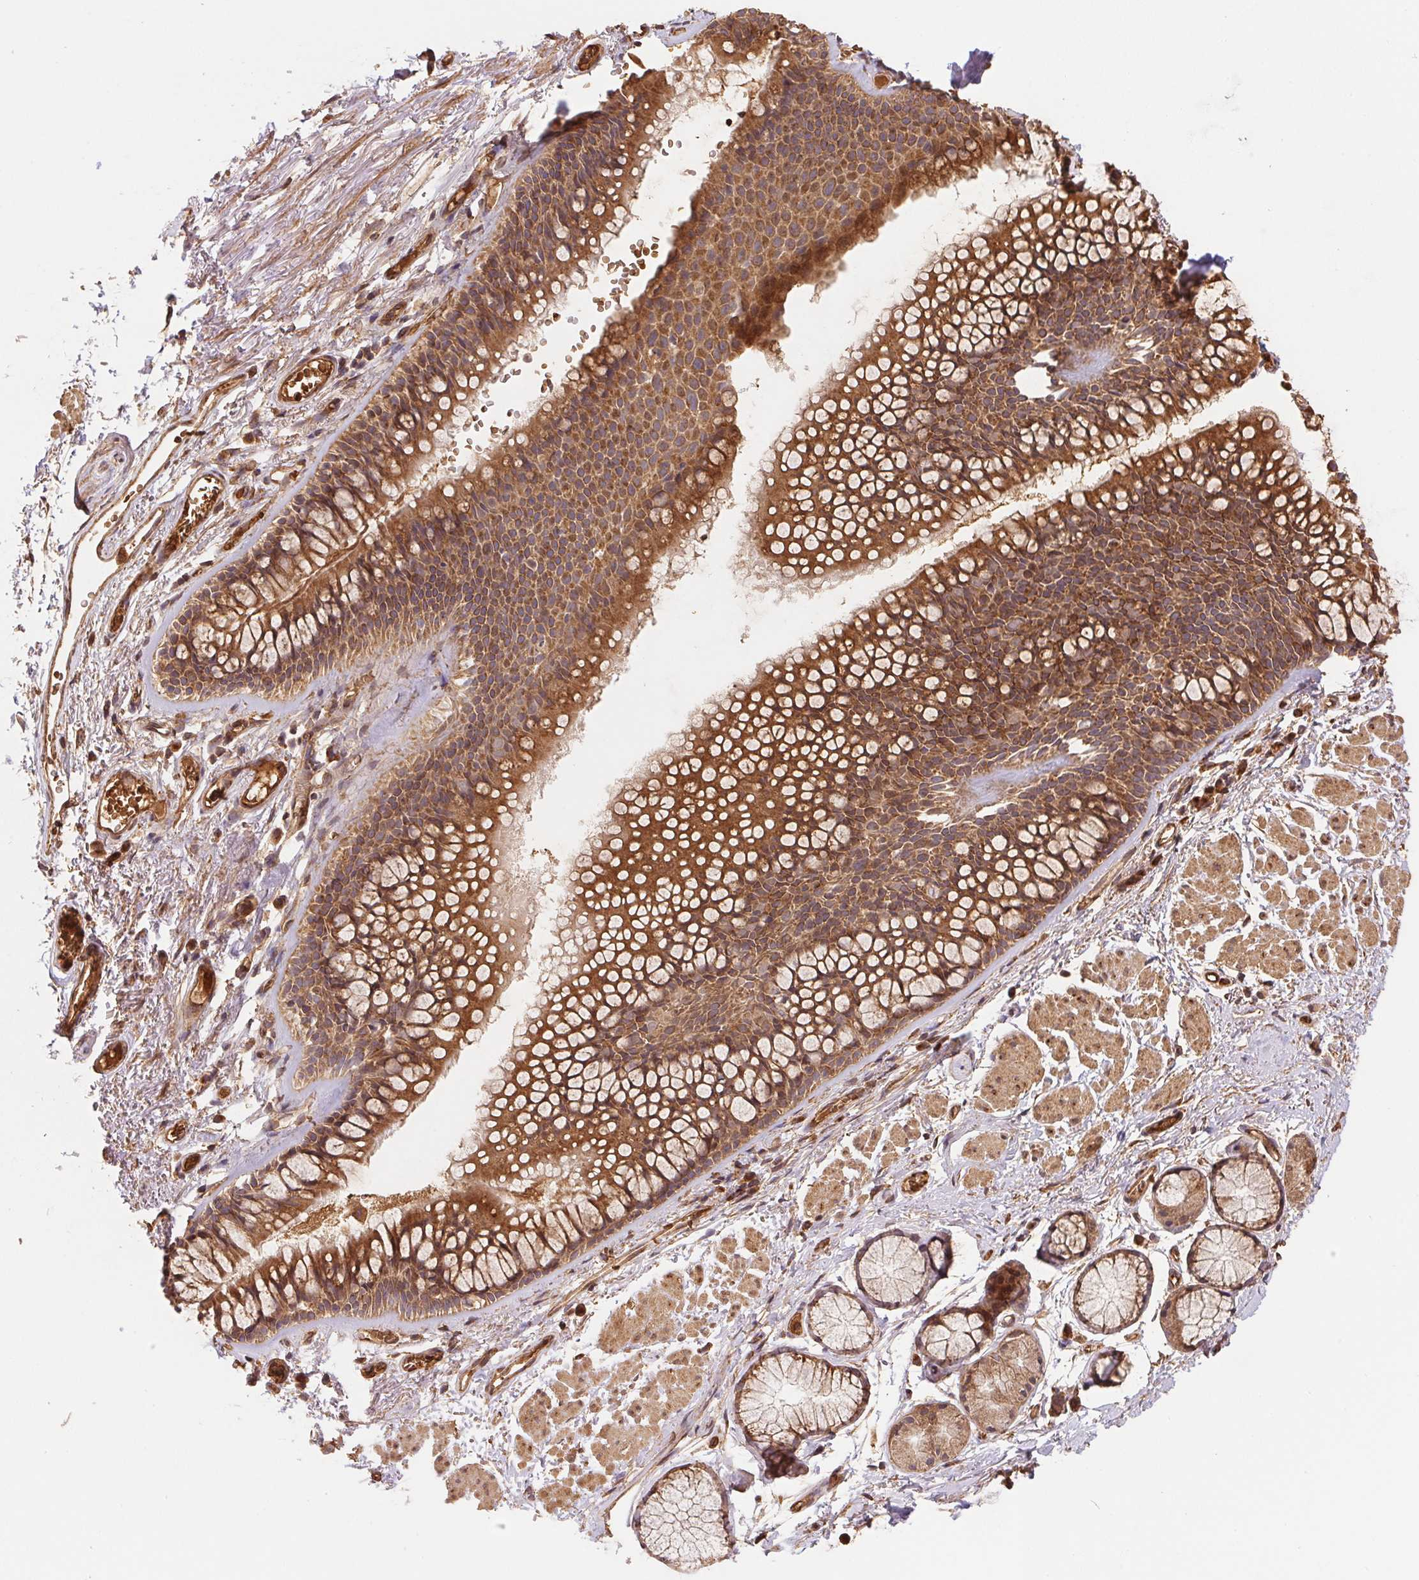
{"staining": {"intensity": "strong", "quantity": ">75%", "location": "cytoplasmic/membranous"}, "tissue": "soft tissue", "cell_type": "Fibroblasts", "image_type": "normal", "snomed": [{"axis": "morphology", "description": "Normal tissue, NOS"}, {"axis": "topography", "description": "Cartilage tissue"}, {"axis": "topography", "description": "Bronchus"}], "caption": "A high amount of strong cytoplasmic/membranous staining is appreciated in about >75% of fibroblasts in normal soft tissue.", "gene": "USE1", "patient": {"sex": "female", "age": 79}}